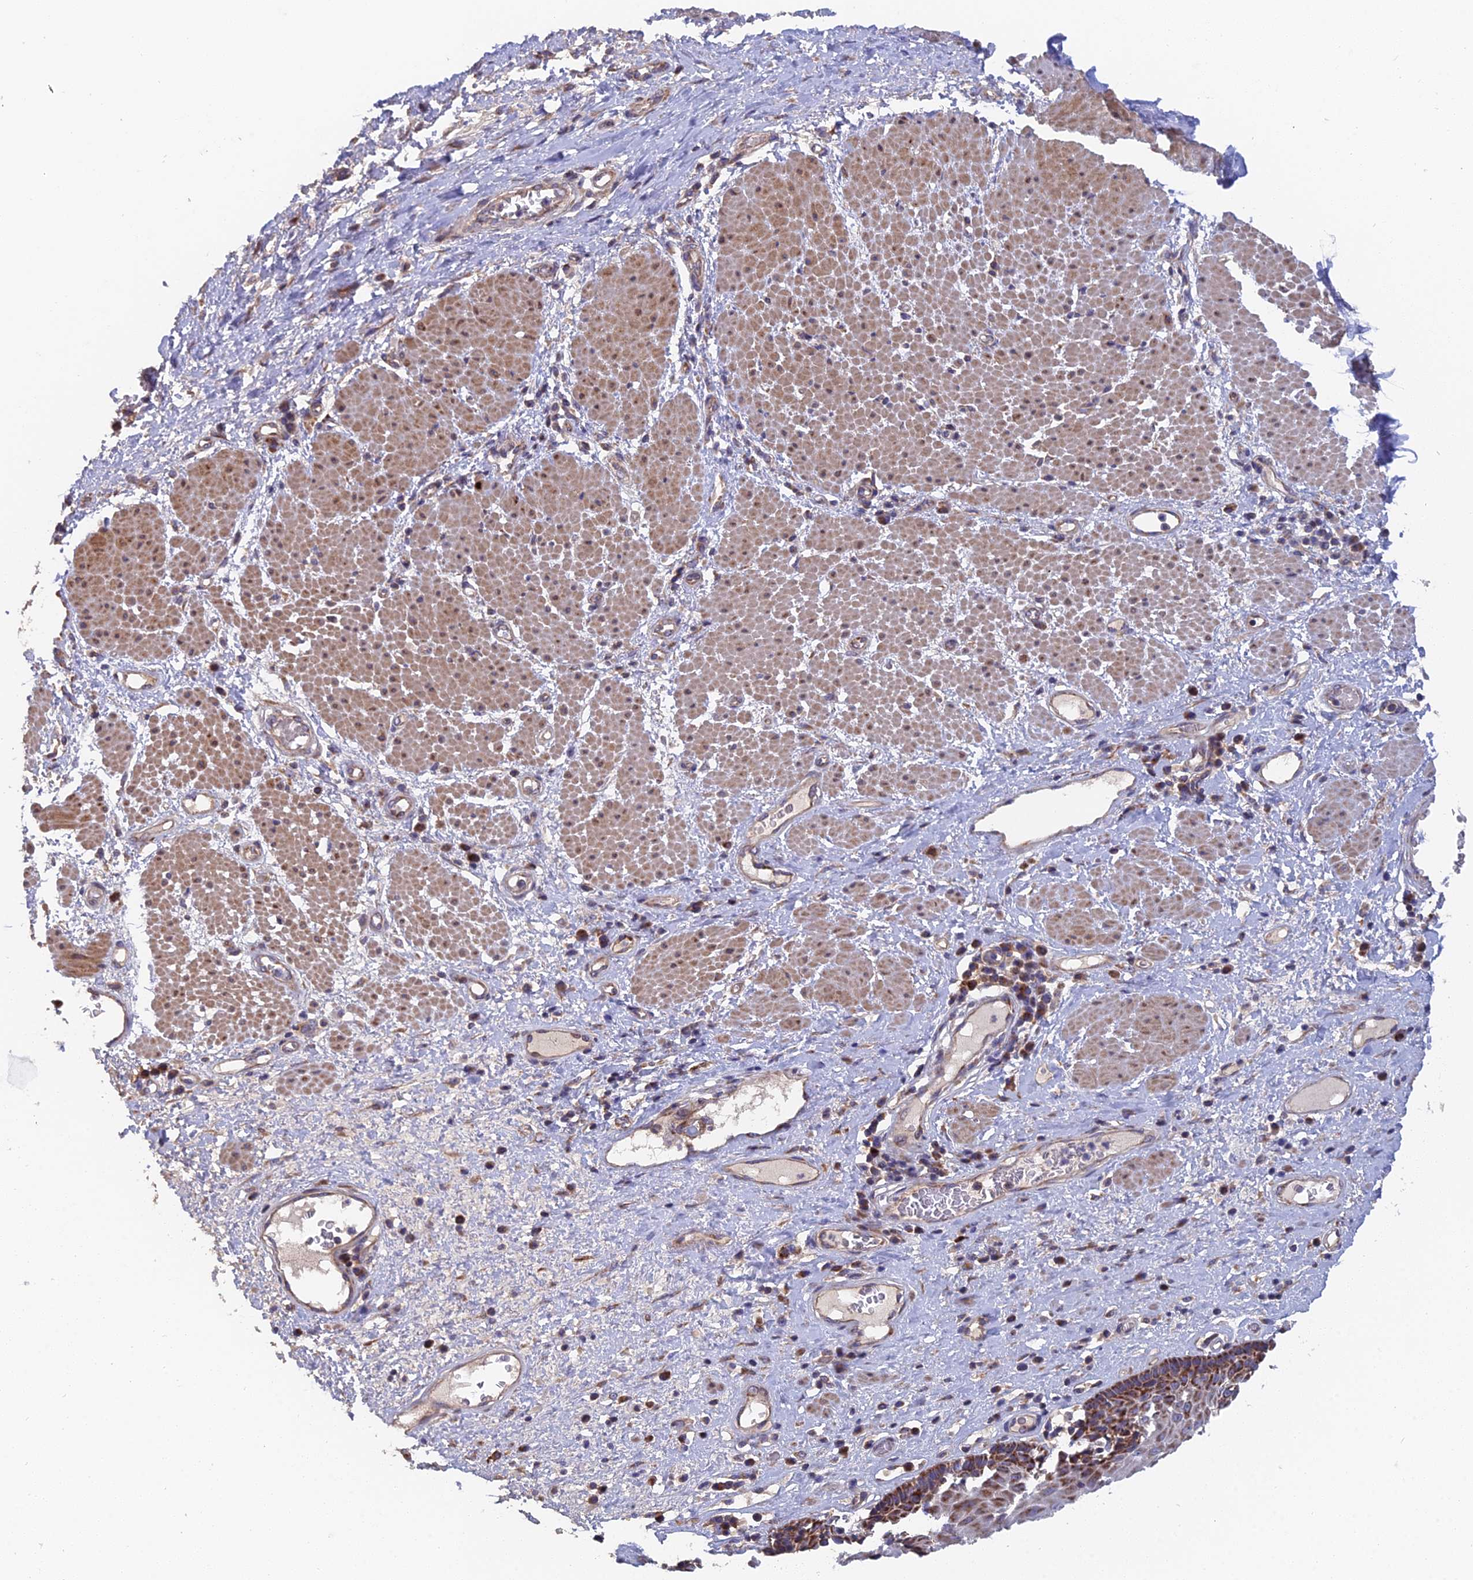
{"staining": {"intensity": "moderate", "quantity": ">75%", "location": "cytoplasmic/membranous"}, "tissue": "esophagus", "cell_type": "Squamous epithelial cells", "image_type": "normal", "snomed": [{"axis": "morphology", "description": "Normal tissue, NOS"}, {"axis": "morphology", "description": "Adenocarcinoma, NOS"}, {"axis": "topography", "description": "Esophagus"}], "caption": "This is a photomicrograph of immunohistochemistry staining of benign esophagus, which shows moderate staining in the cytoplasmic/membranous of squamous epithelial cells.", "gene": "ECSIT", "patient": {"sex": "male", "age": 62}}